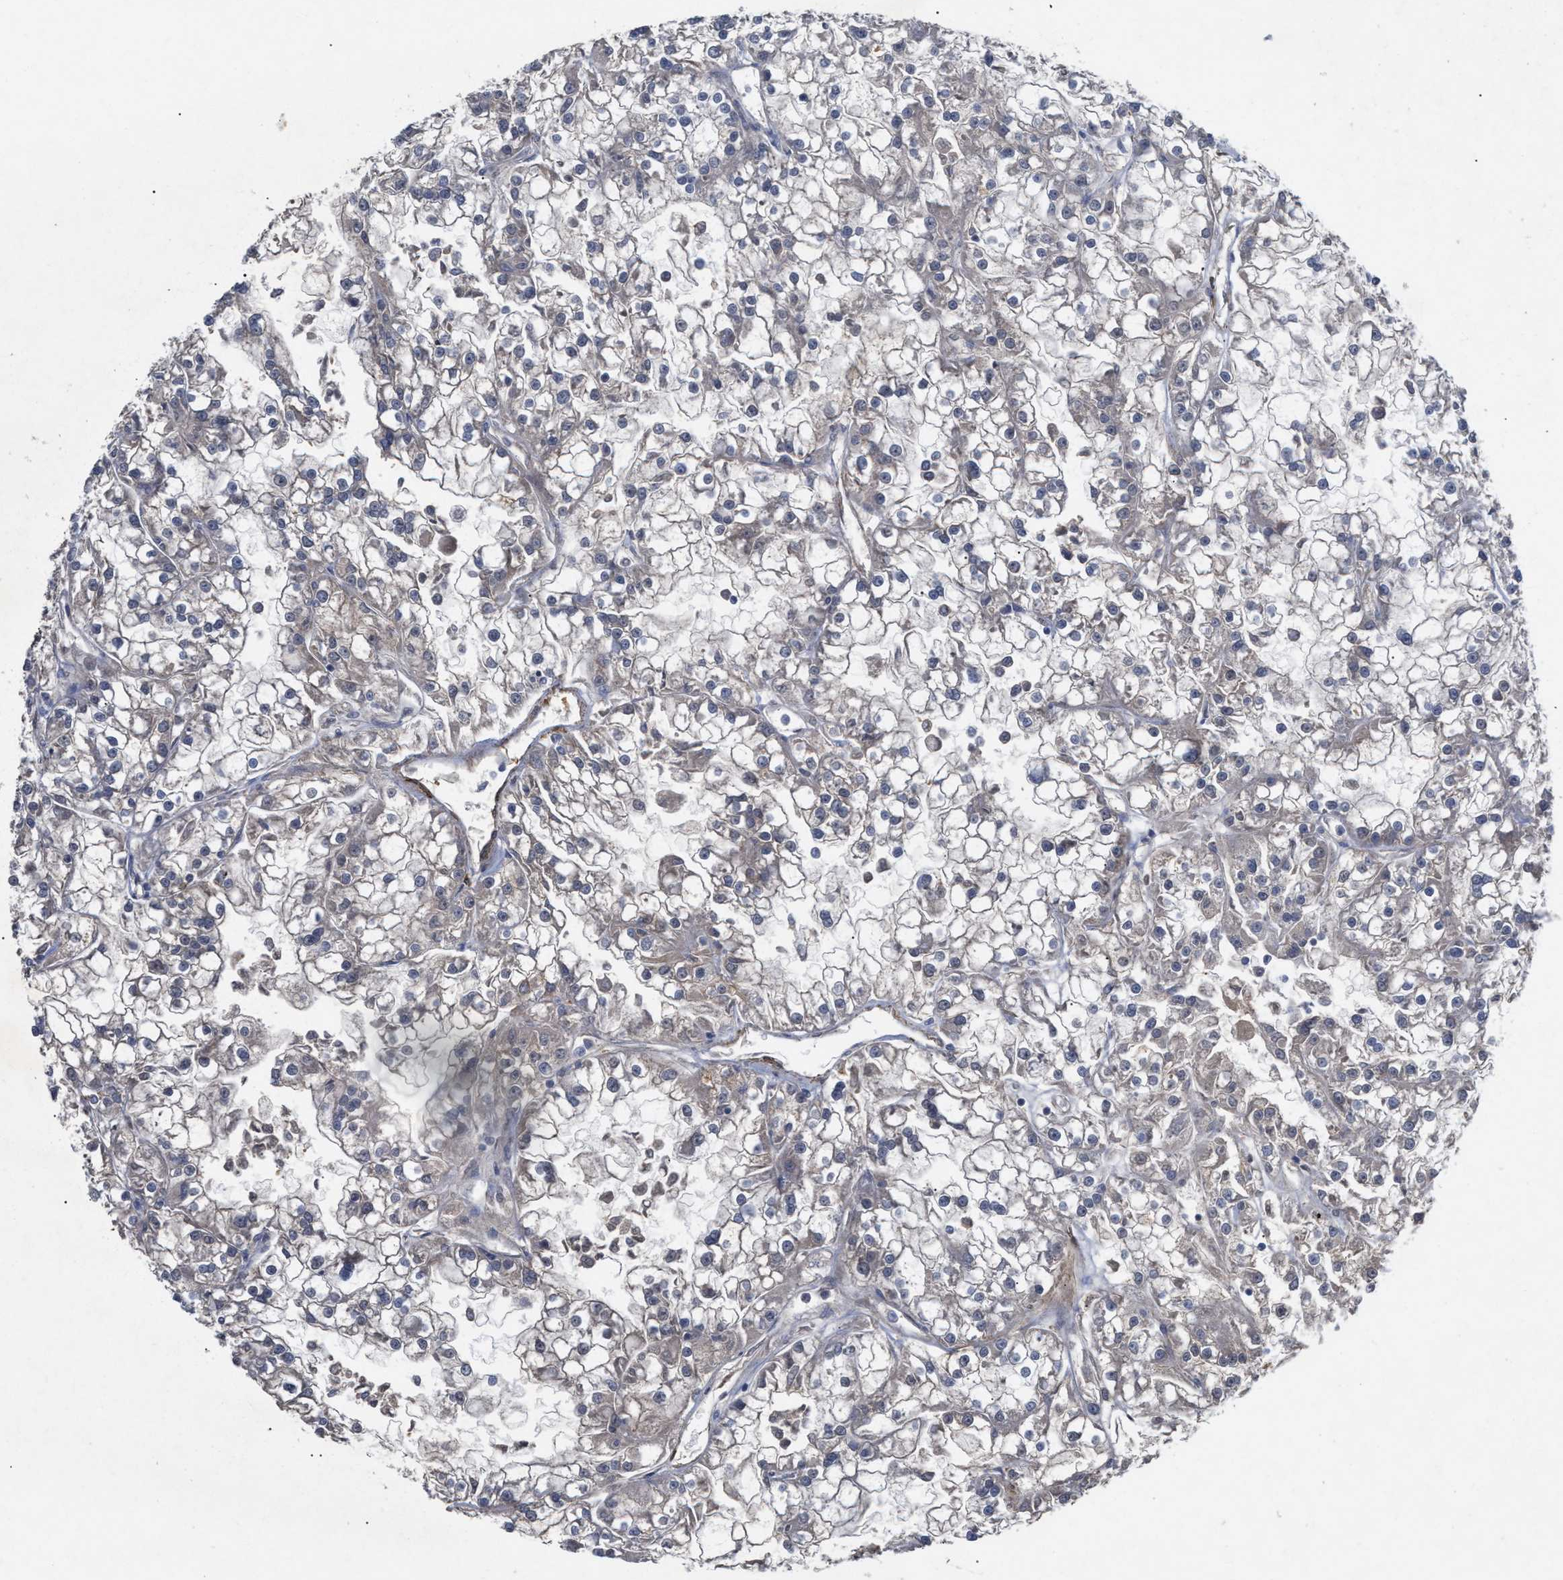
{"staining": {"intensity": "negative", "quantity": "none", "location": "none"}, "tissue": "renal cancer", "cell_type": "Tumor cells", "image_type": "cancer", "snomed": [{"axis": "morphology", "description": "Adenocarcinoma, NOS"}, {"axis": "topography", "description": "Kidney"}], "caption": "An immunohistochemistry micrograph of adenocarcinoma (renal) is shown. There is no staining in tumor cells of adenocarcinoma (renal). Brightfield microscopy of IHC stained with DAB (3,3'-diaminobenzidine) (brown) and hematoxylin (blue), captured at high magnification.", "gene": "ST6GALNAC6", "patient": {"sex": "female", "age": 52}}